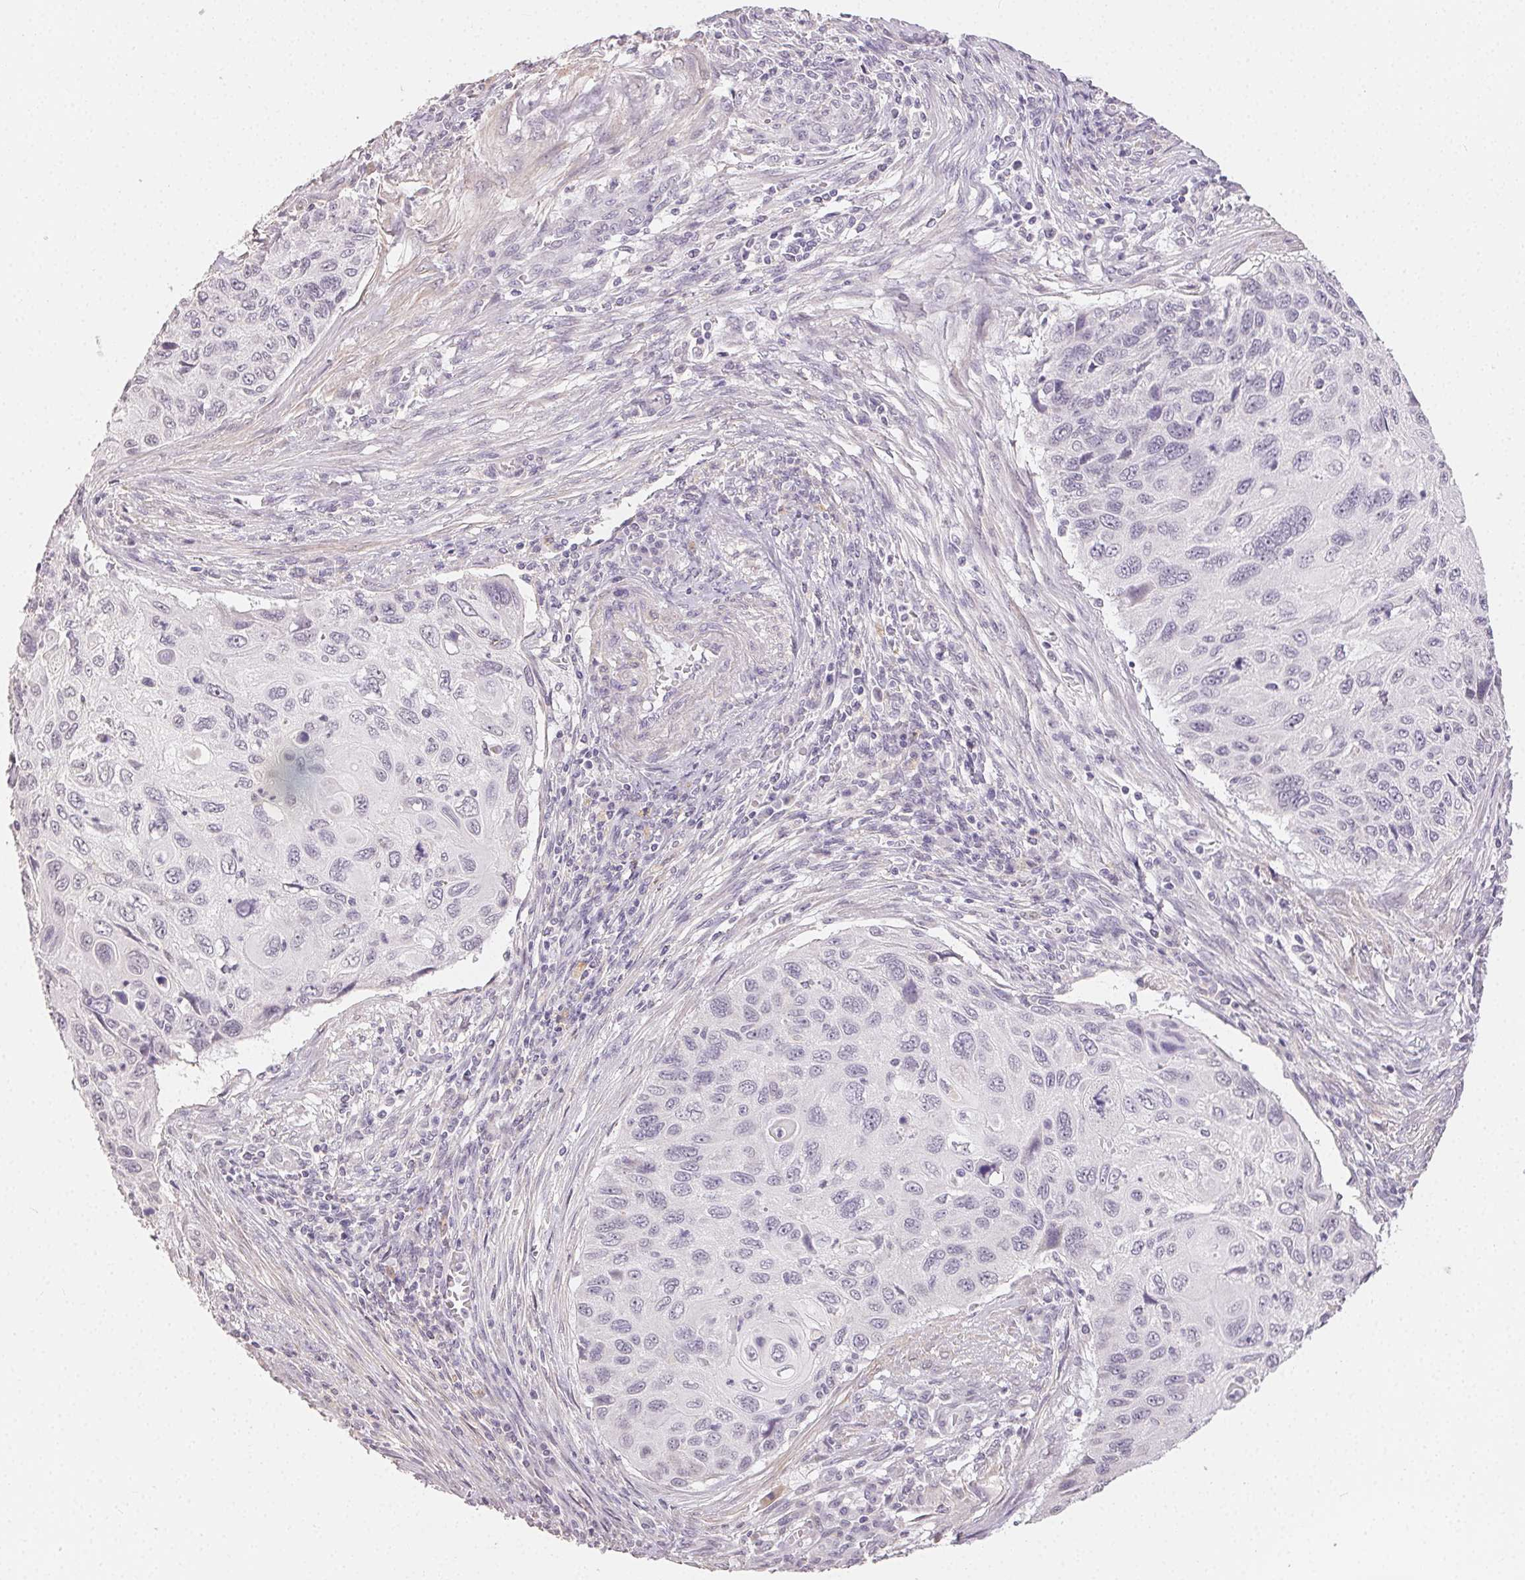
{"staining": {"intensity": "negative", "quantity": "none", "location": "none"}, "tissue": "cervical cancer", "cell_type": "Tumor cells", "image_type": "cancer", "snomed": [{"axis": "morphology", "description": "Squamous cell carcinoma, NOS"}, {"axis": "topography", "description": "Cervix"}], "caption": "DAB immunohistochemical staining of cervical cancer shows no significant staining in tumor cells.", "gene": "TMEM174", "patient": {"sex": "female", "age": 70}}